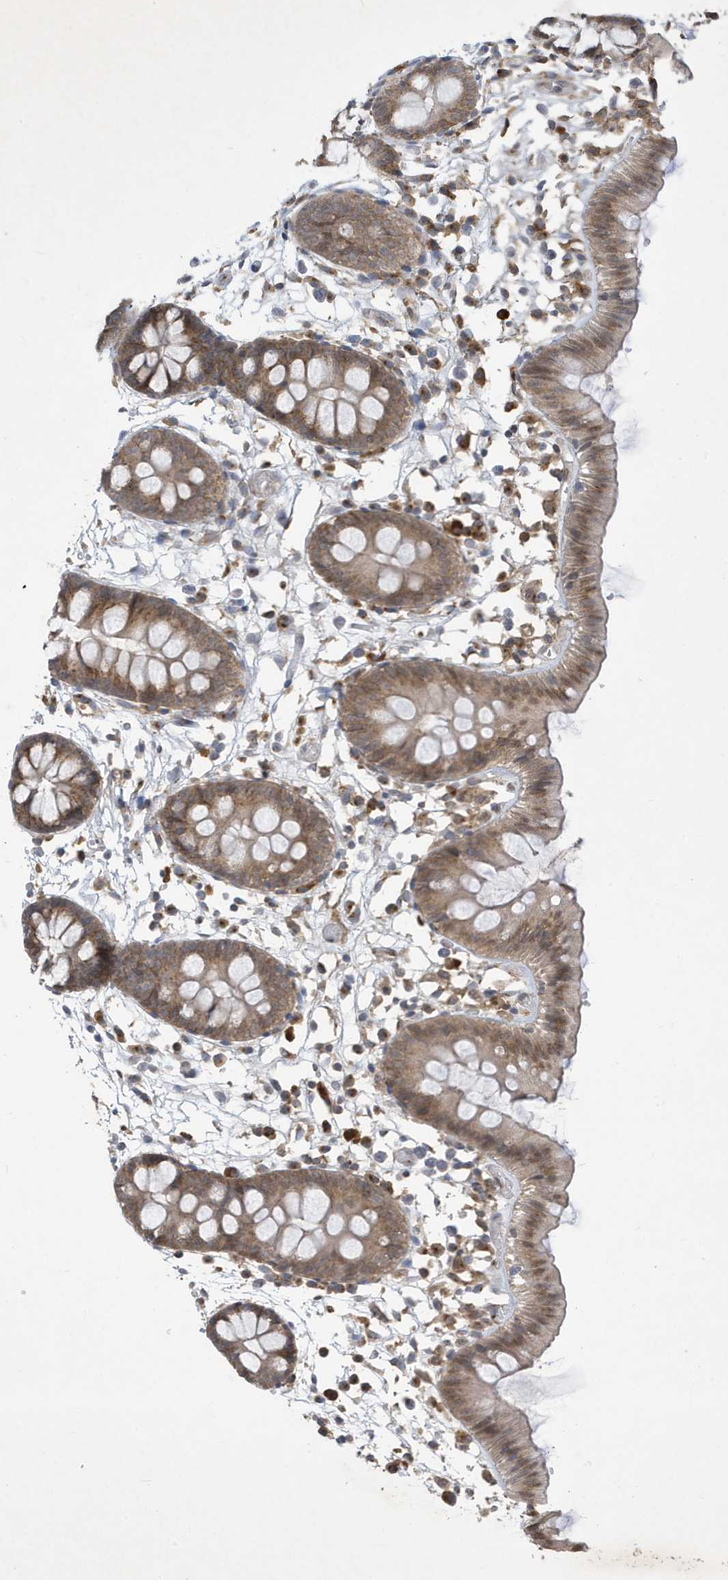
{"staining": {"intensity": "negative", "quantity": "none", "location": "none"}, "tissue": "colon", "cell_type": "Endothelial cells", "image_type": "normal", "snomed": [{"axis": "morphology", "description": "Normal tissue, NOS"}, {"axis": "topography", "description": "Colon"}], "caption": "A histopathology image of human colon is negative for staining in endothelial cells. (Immunohistochemistry, brightfield microscopy, high magnification).", "gene": "STX10", "patient": {"sex": "male", "age": 56}}